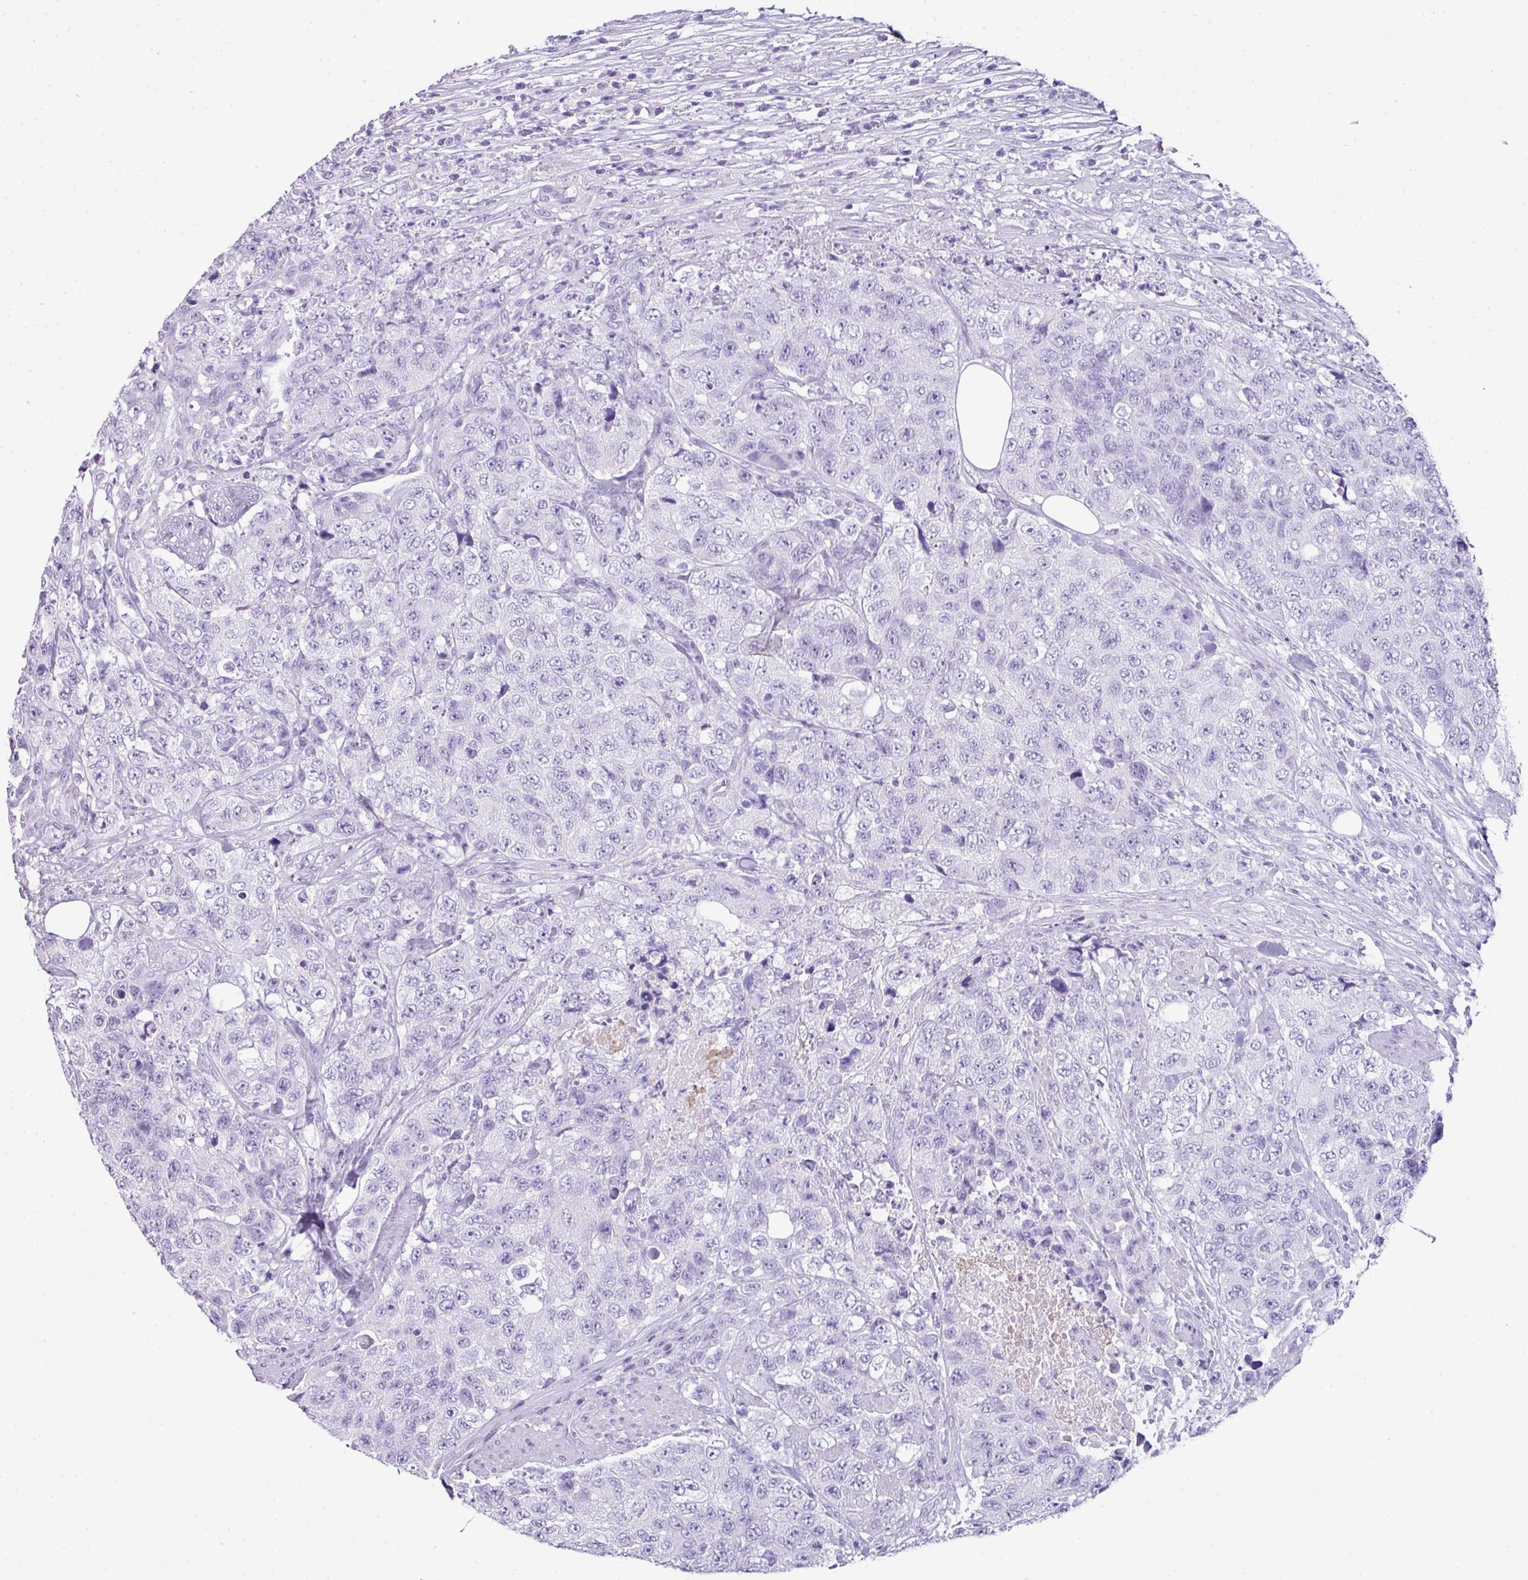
{"staining": {"intensity": "negative", "quantity": "none", "location": "none"}, "tissue": "urothelial cancer", "cell_type": "Tumor cells", "image_type": "cancer", "snomed": [{"axis": "morphology", "description": "Urothelial carcinoma, High grade"}, {"axis": "topography", "description": "Urinary bladder"}], "caption": "A micrograph of urothelial carcinoma (high-grade) stained for a protein displays no brown staining in tumor cells.", "gene": "TNP1", "patient": {"sex": "female", "age": 78}}